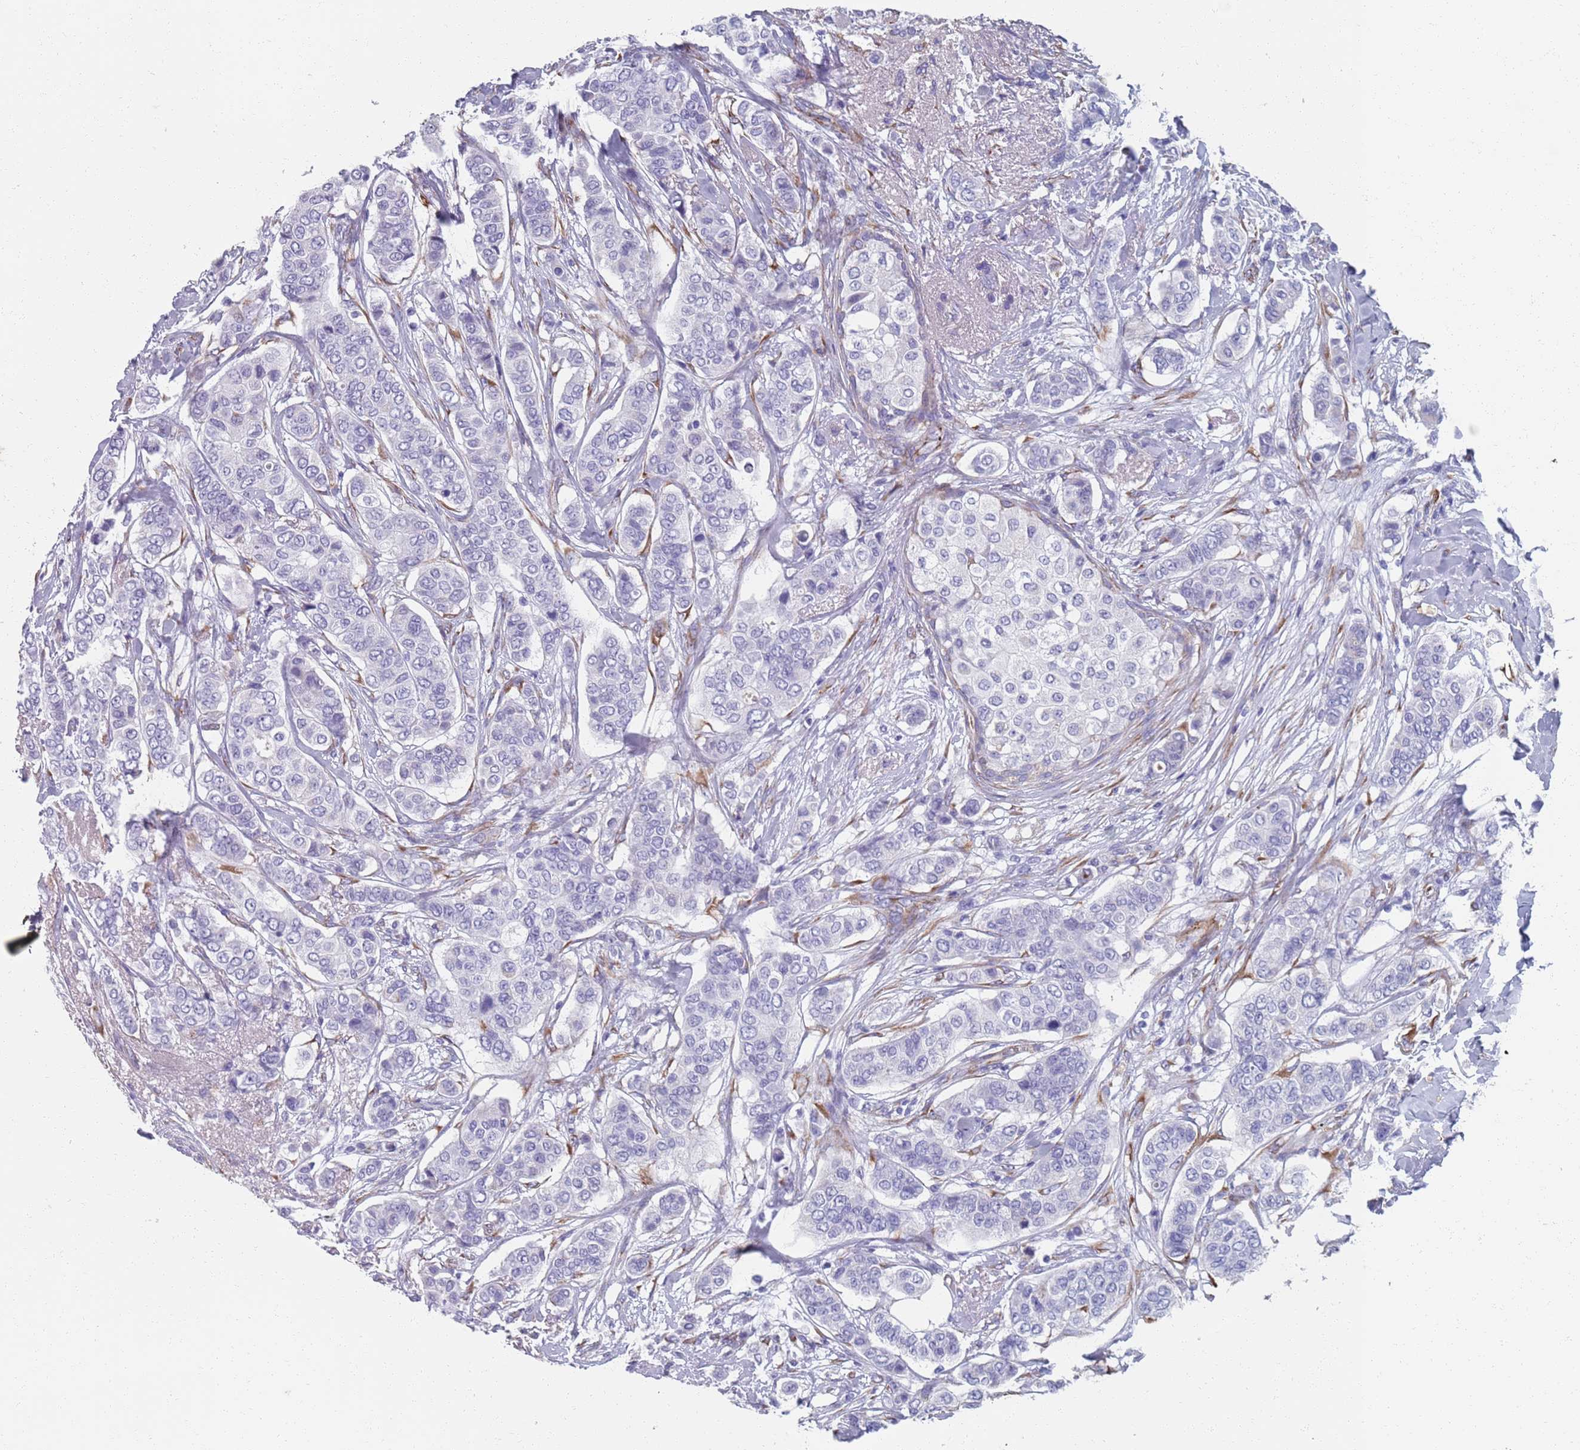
{"staining": {"intensity": "negative", "quantity": "none", "location": "none"}, "tissue": "breast cancer", "cell_type": "Tumor cells", "image_type": "cancer", "snomed": [{"axis": "morphology", "description": "Lobular carcinoma"}, {"axis": "topography", "description": "Breast"}], "caption": "A micrograph of lobular carcinoma (breast) stained for a protein shows no brown staining in tumor cells.", "gene": "PLOD1", "patient": {"sex": "female", "age": 51}}